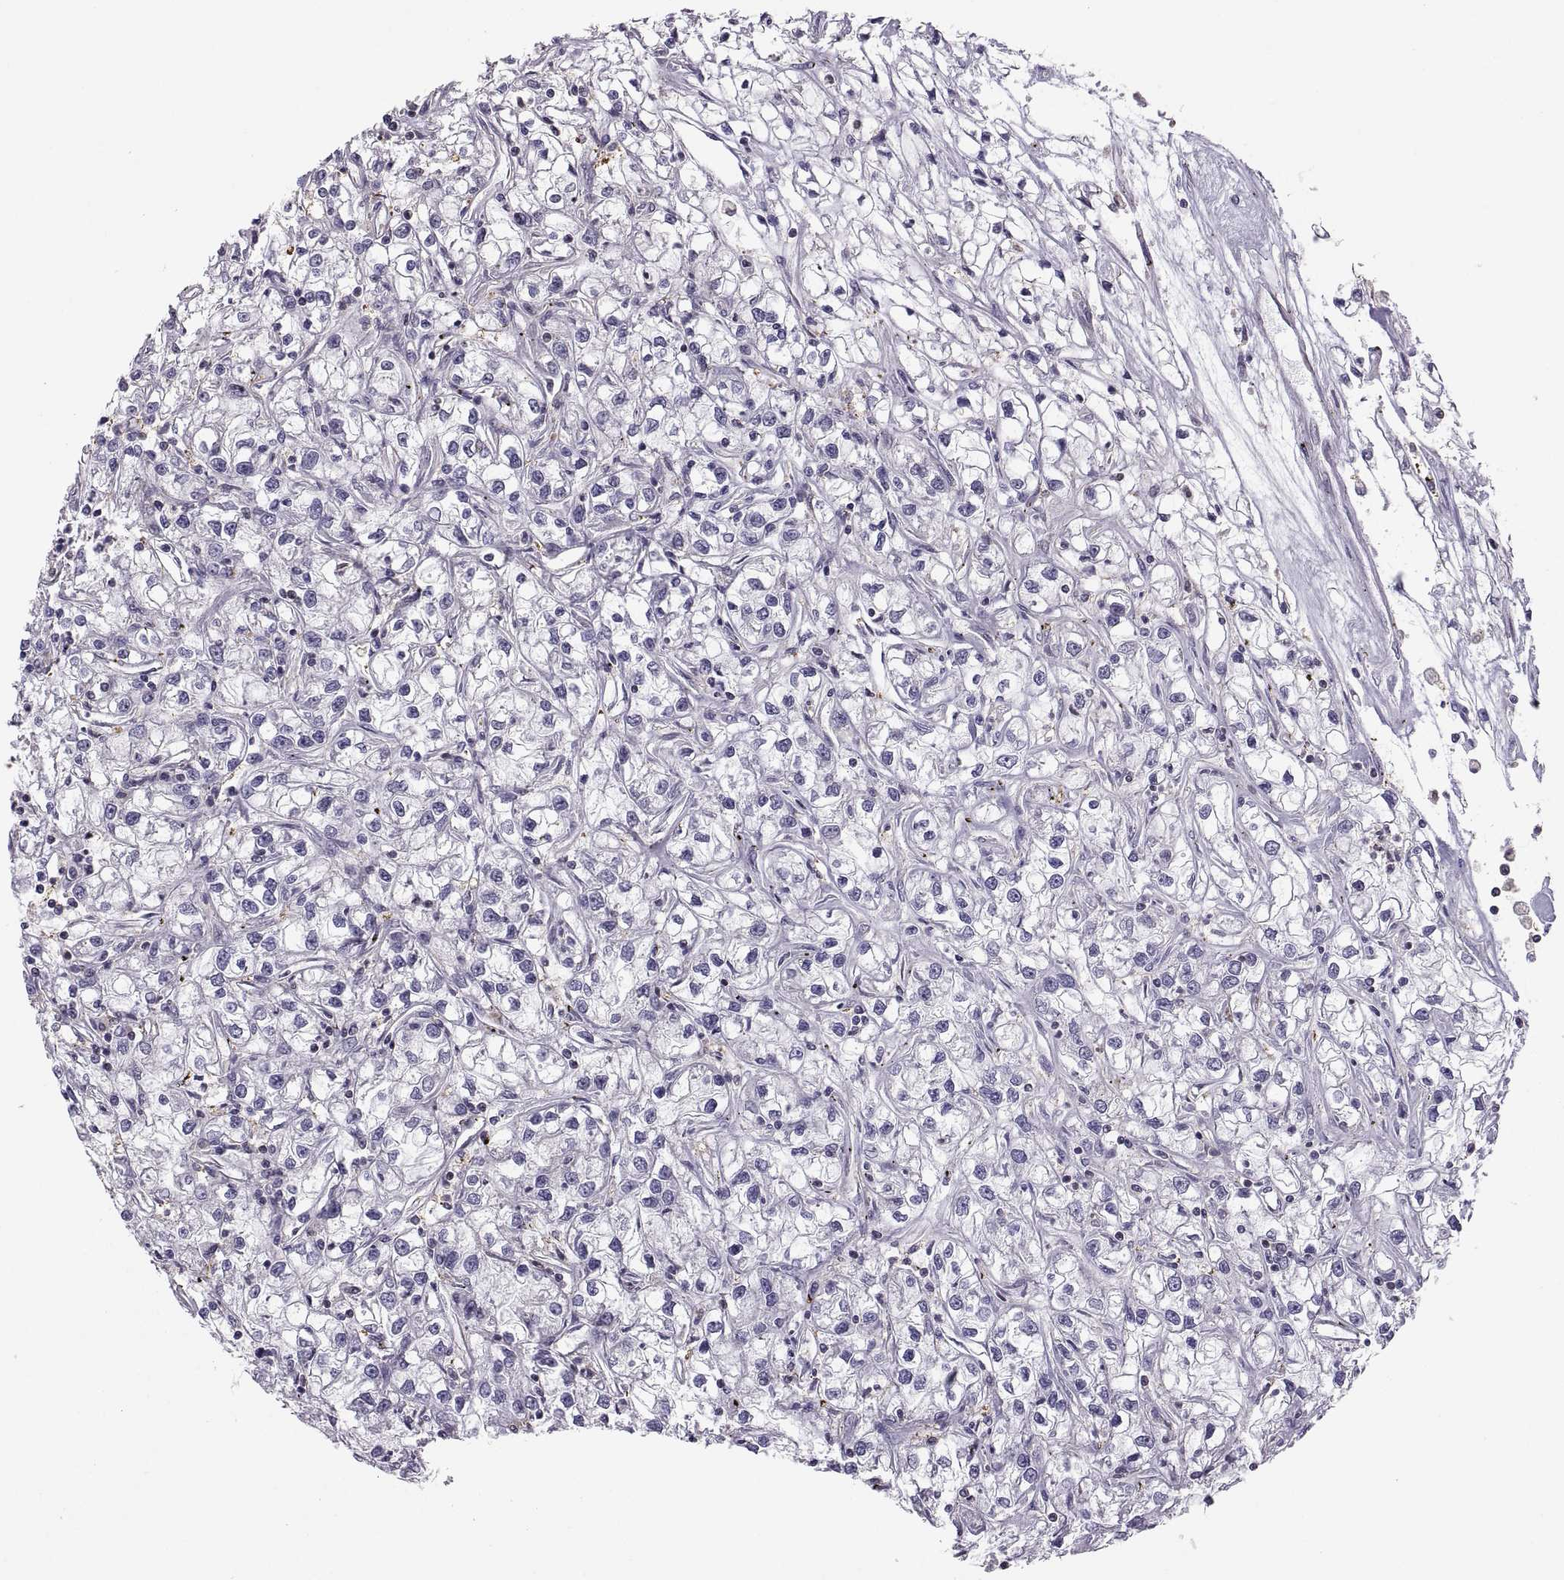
{"staining": {"intensity": "negative", "quantity": "none", "location": "none"}, "tissue": "renal cancer", "cell_type": "Tumor cells", "image_type": "cancer", "snomed": [{"axis": "morphology", "description": "Adenocarcinoma, NOS"}, {"axis": "topography", "description": "Kidney"}], "caption": "There is no significant staining in tumor cells of adenocarcinoma (renal).", "gene": "SPATA32", "patient": {"sex": "female", "age": 59}}